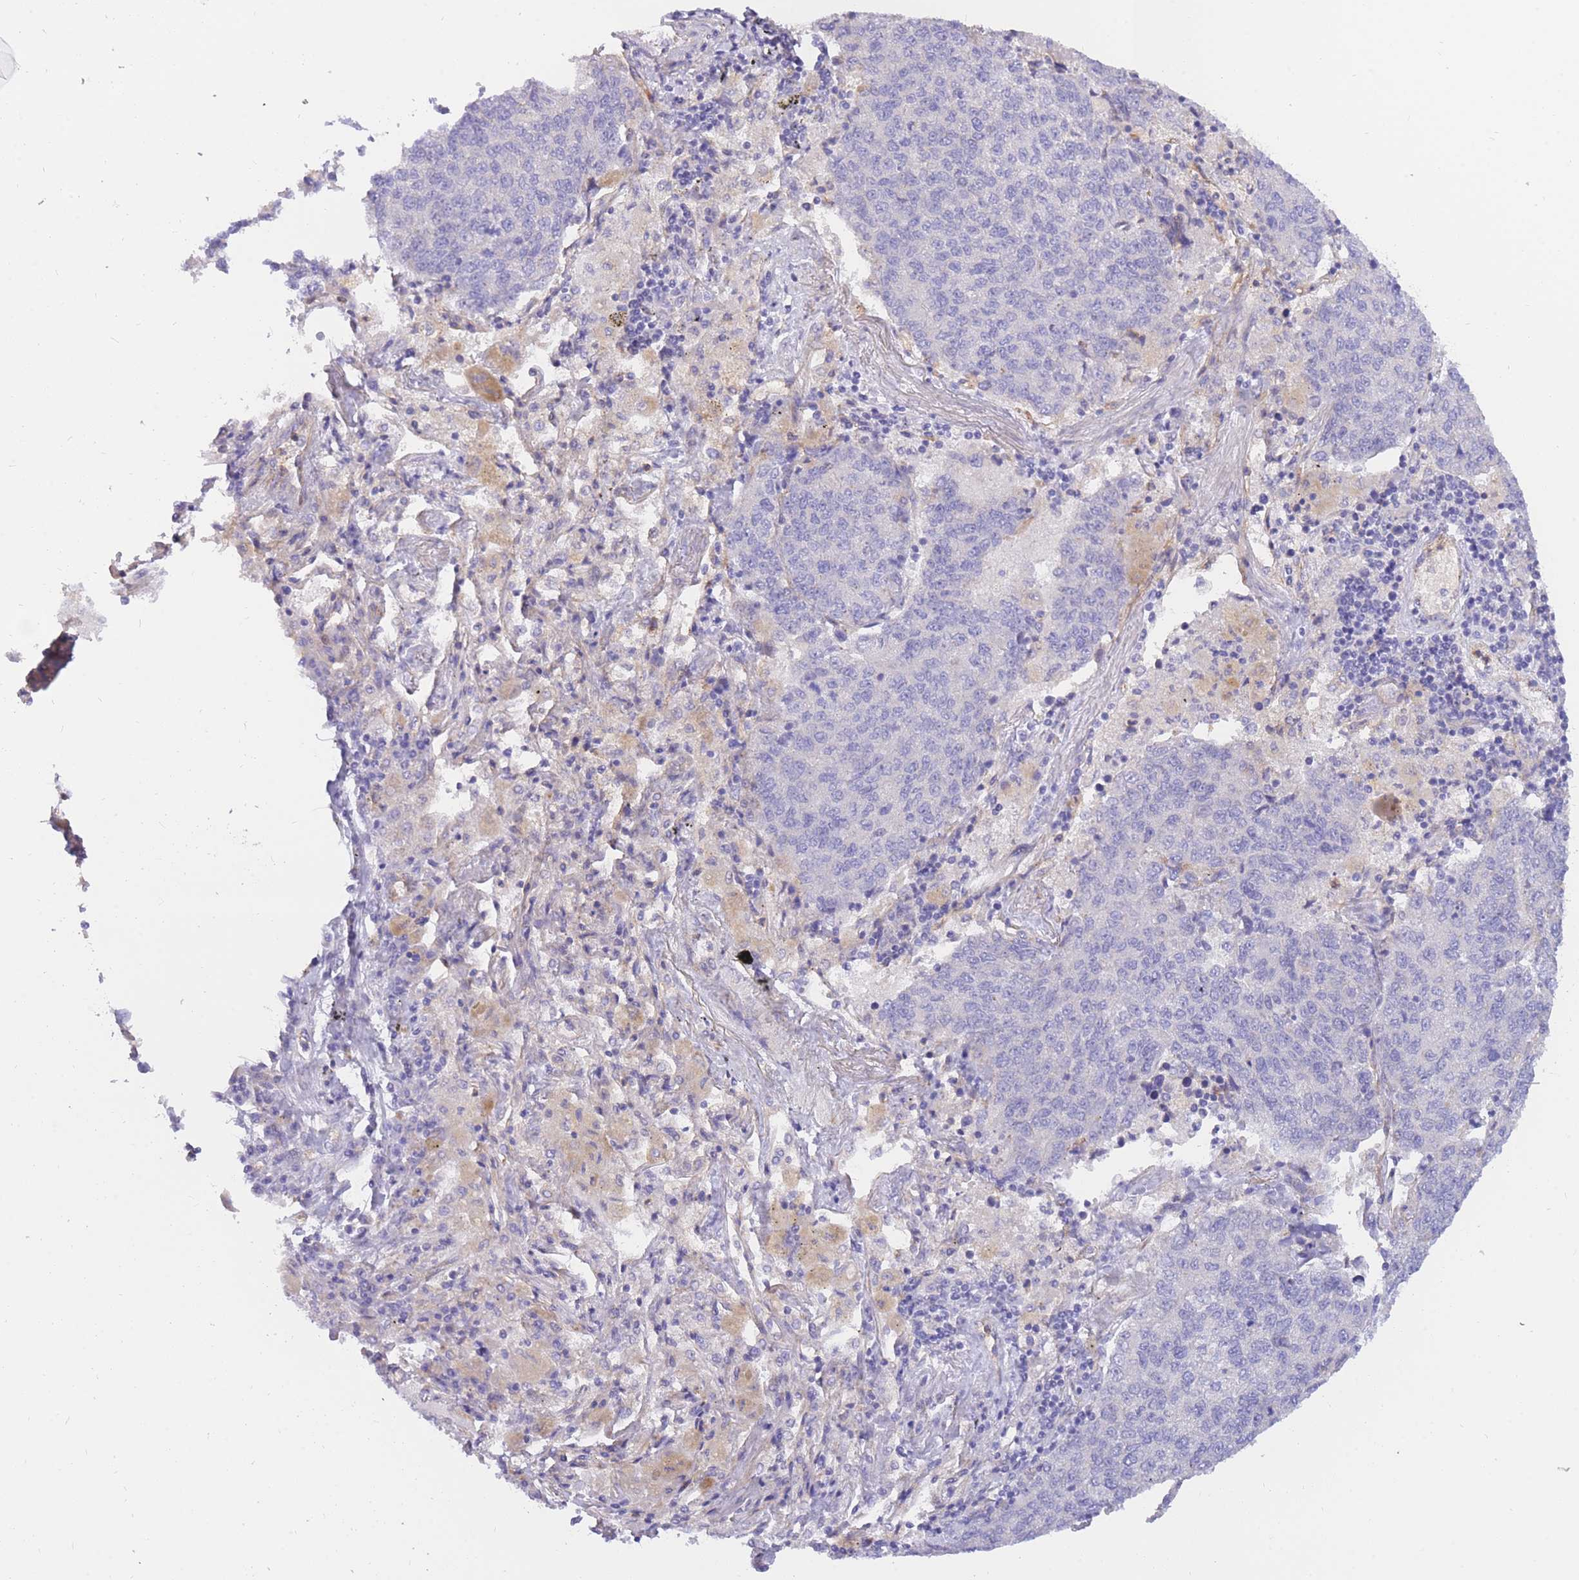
{"staining": {"intensity": "negative", "quantity": "none", "location": "none"}, "tissue": "lung cancer", "cell_type": "Tumor cells", "image_type": "cancer", "snomed": [{"axis": "morphology", "description": "Adenocarcinoma, NOS"}, {"axis": "topography", "description": "Lung"}], "caption": "The histopathology image shows no staining of tumor cells in lung cancer.", "gene": "SULT1A1", "patient": {"sex": "male", "age": 49}}